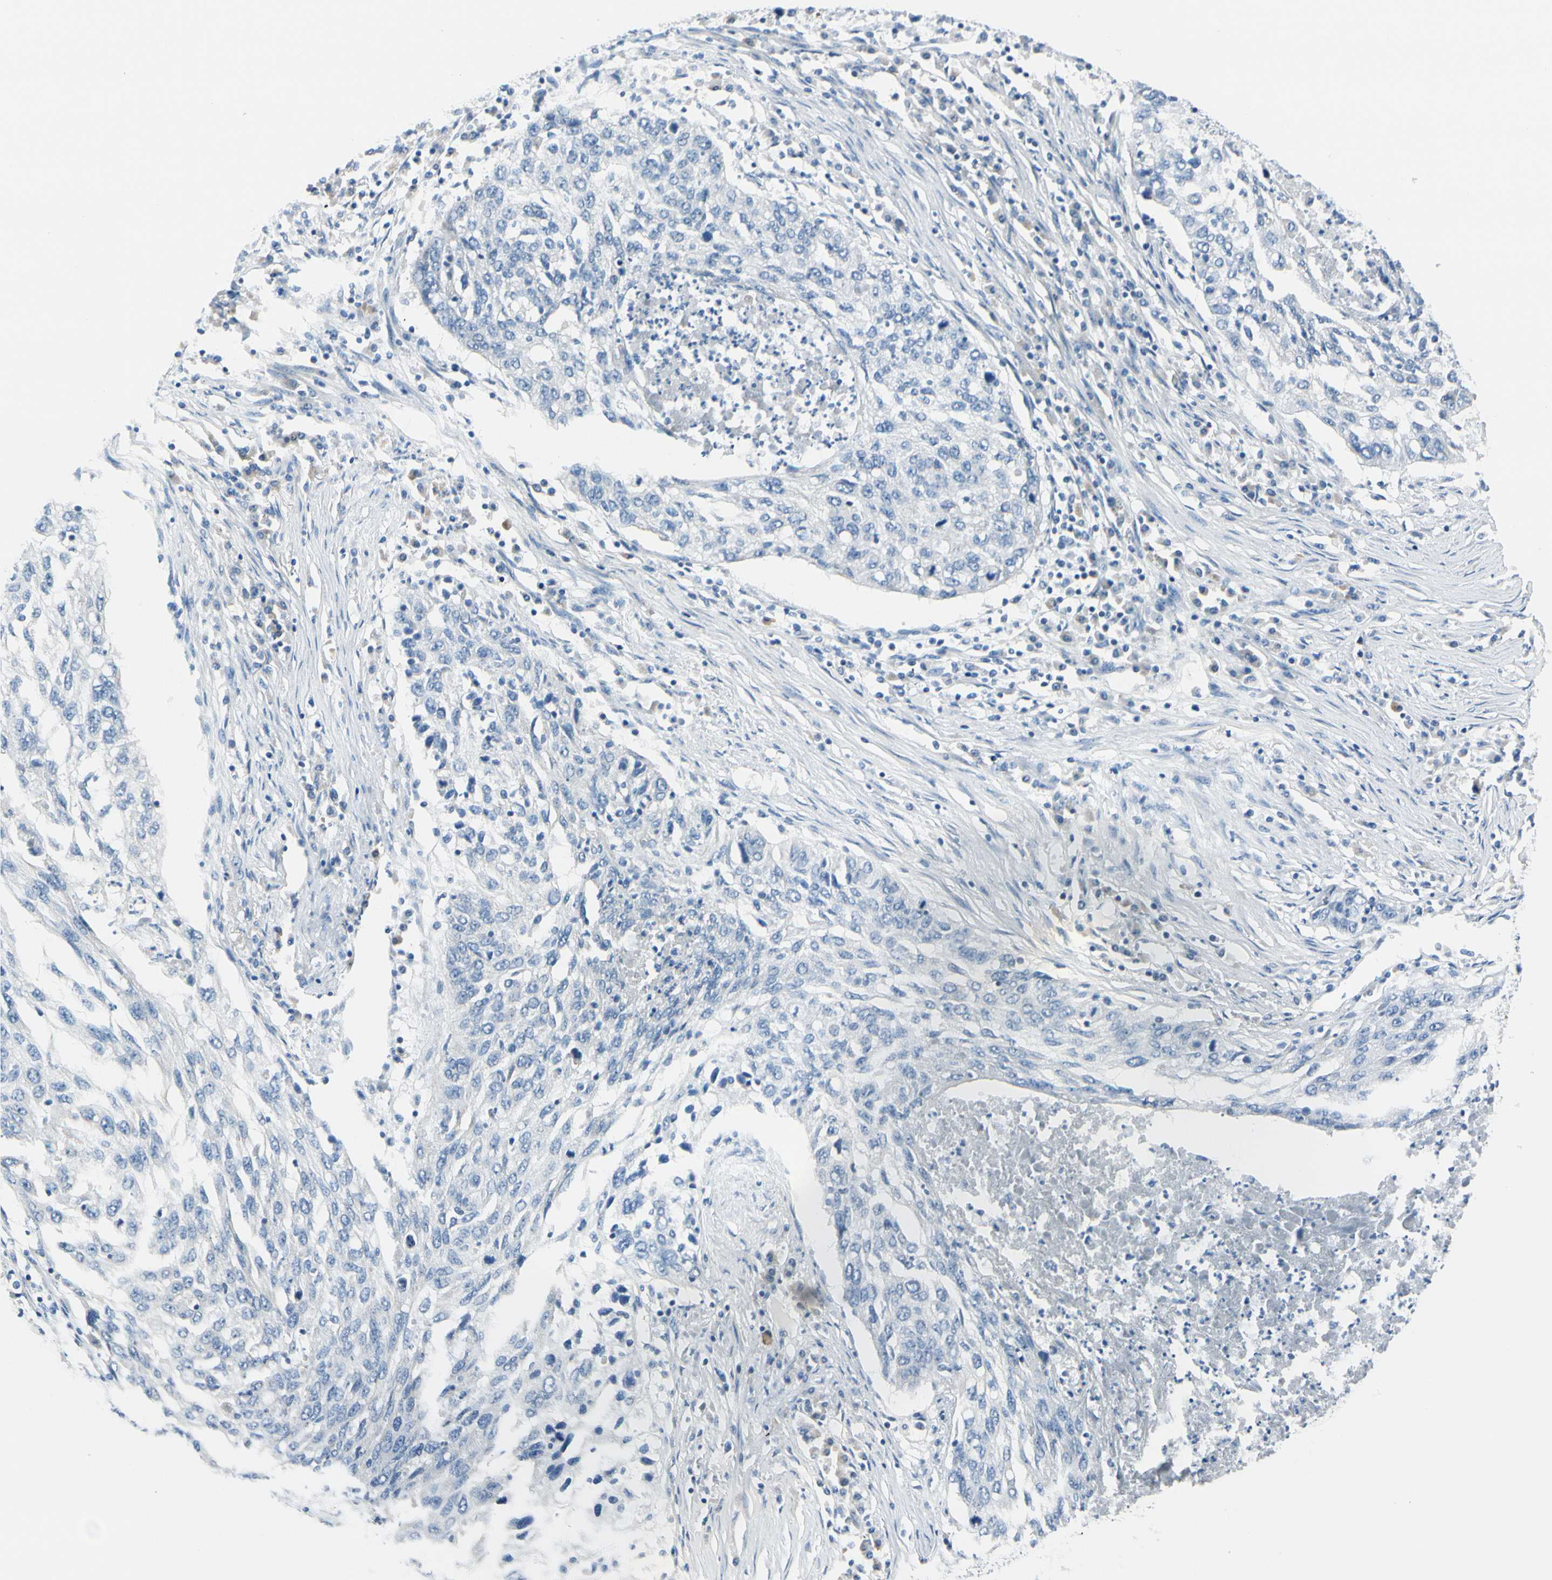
{"staining": {"intensity": "negative", "quantity": "none", "location": "none"}, "tissue": "lung cancer", "cell_type": "Tumor cells", "image_type": "cancer", "snomed": [{"axis": "morphology", "description": "Squamous cell carcinoma, NOS"}, {"axis": "topography", "description": "Lung"}], "caption": "The immunohistochemistry (IHC) histopathology image has no significant staining in tumor cells of squamous cell carcinoma (lung) tissue. (DAB immunohistochemistry (IHC) with hematoxylin counter stain).", "gene": "PEBP1", "patient": {"sex": "female", "age": 63}}